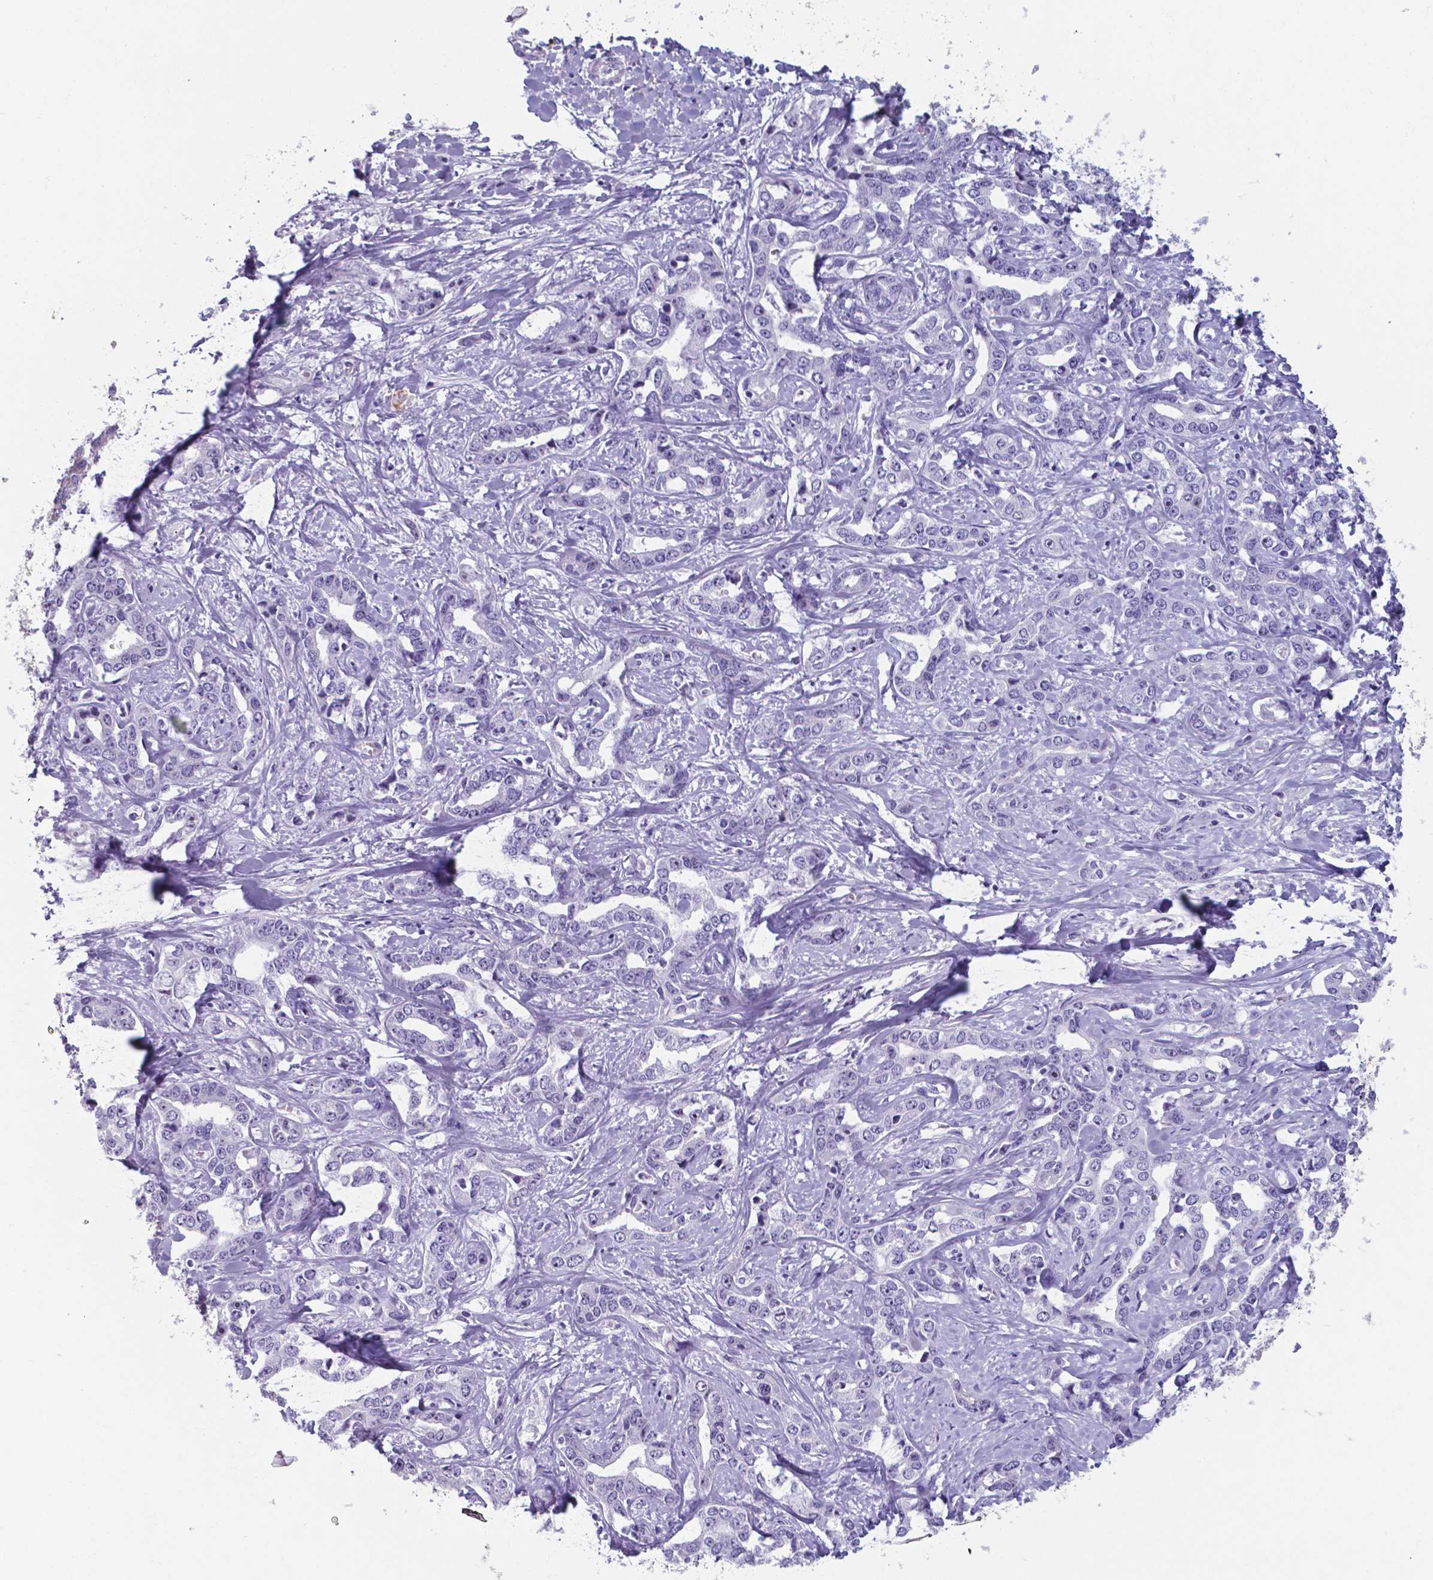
{"staining": {"intensity": "negative", "quantity": "none", "location": "none"}, "tissue": "liver cancer", "cell_type": "Tumor cells", "image_type": "cancer", "snomed": [{"axis": "morphology", "description": "Cholangiocarcinoma"}, {"axis": "topography", "description": "Liver"}], "caption": "An image of human liver cancer (cholangiocarcinoma) is negative for staining in tumor cells. (DAB (3,3'-diaminobenzidine) IHC with hematoxylin counter stain).", "gene": "AP5B1", "patient": {"sex": "male", "age": 59}}